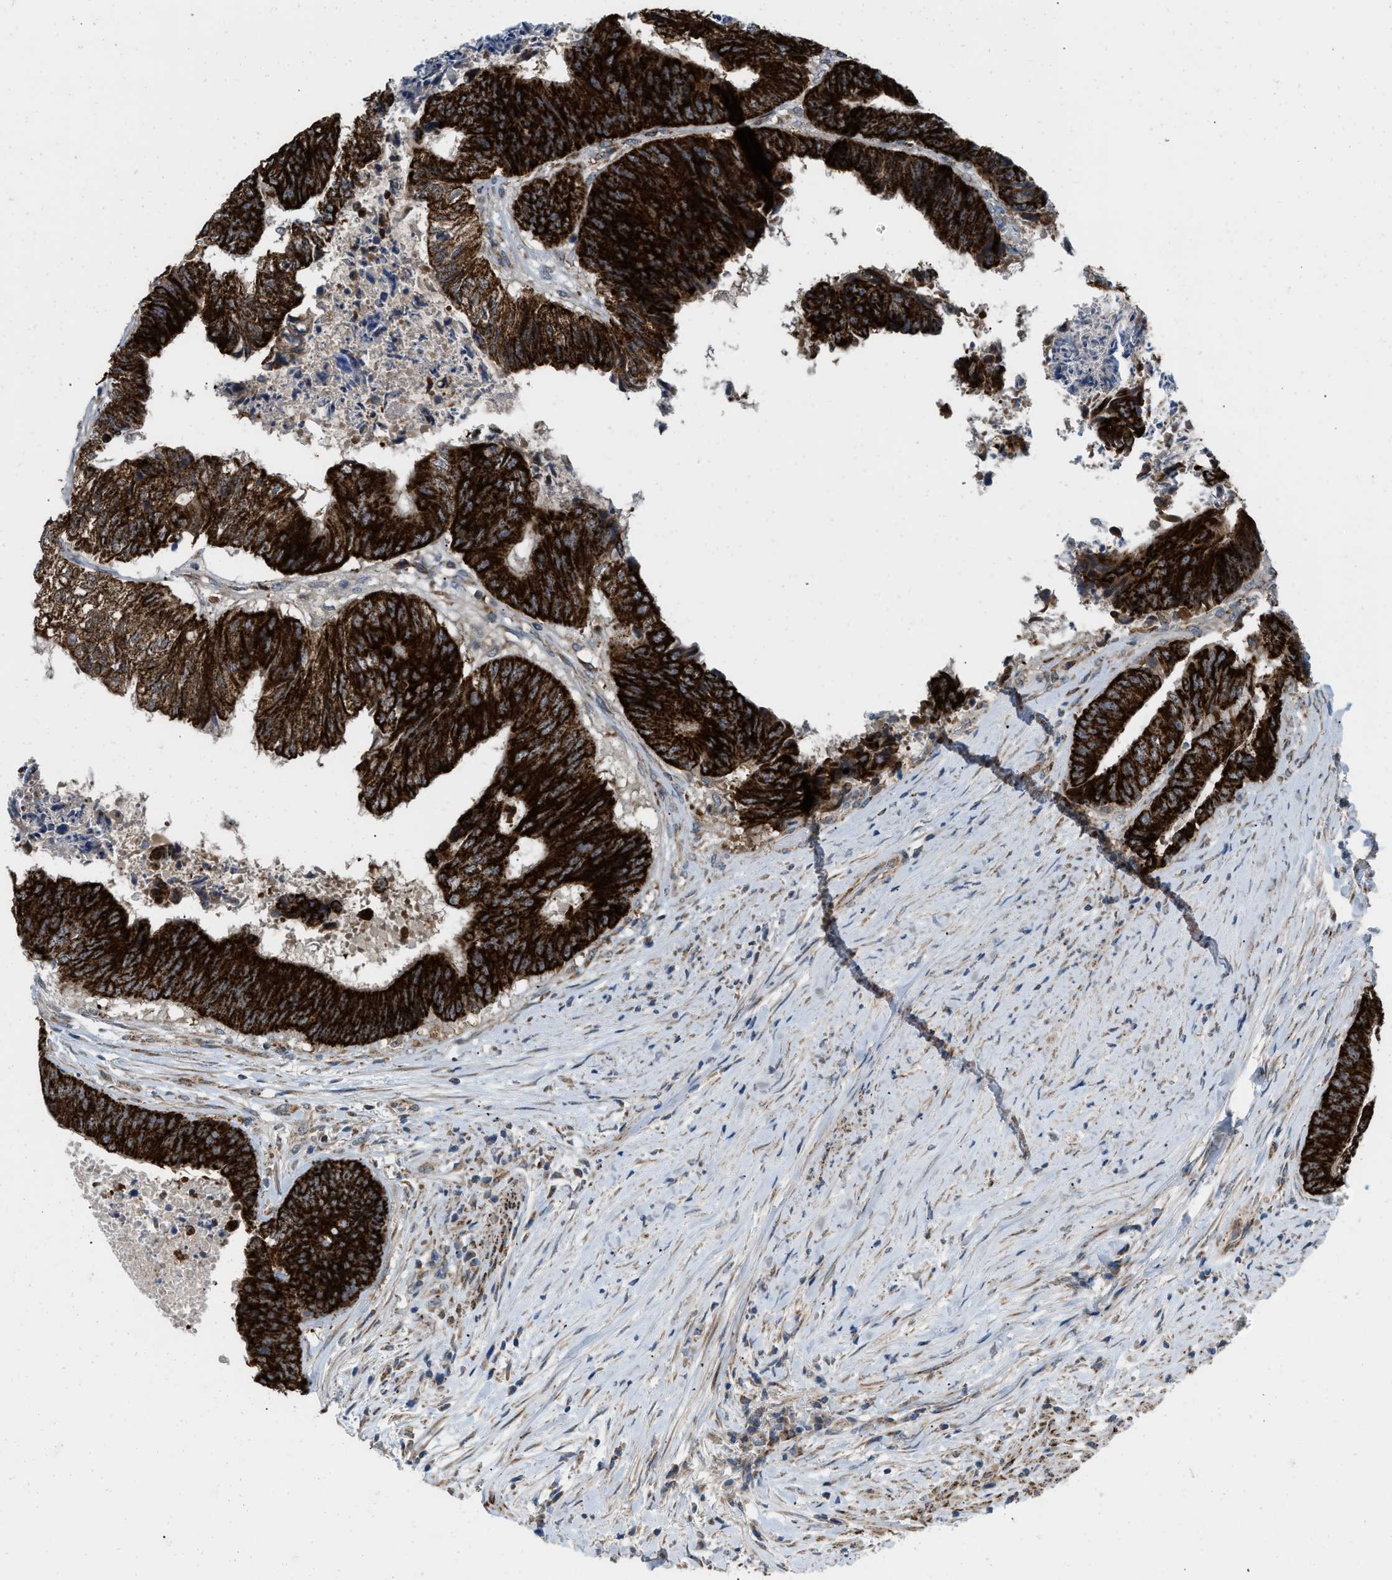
{"staining": {"intensity": "strong", "quantity": ">75%", "location": "cytoplasmic/membranous"}, "tissue": "colorectal cancer", "cell_type": "Tumor cells", "image_type": "cancer", "snomed": [{"axis": "morphology", "description": "Adenocarcinoma, NOS"}, {"axis": "topography", "description": "Rectum"}], "caption": "Immunohistochemistry of human adenocarcinoma (colorectal) reveals high levels of strong cytoplasmic/membranous staining in approximately >75% of tumor cells.", "gene": "AKAP1", "patient": {"sex": "male", "age": 72}}